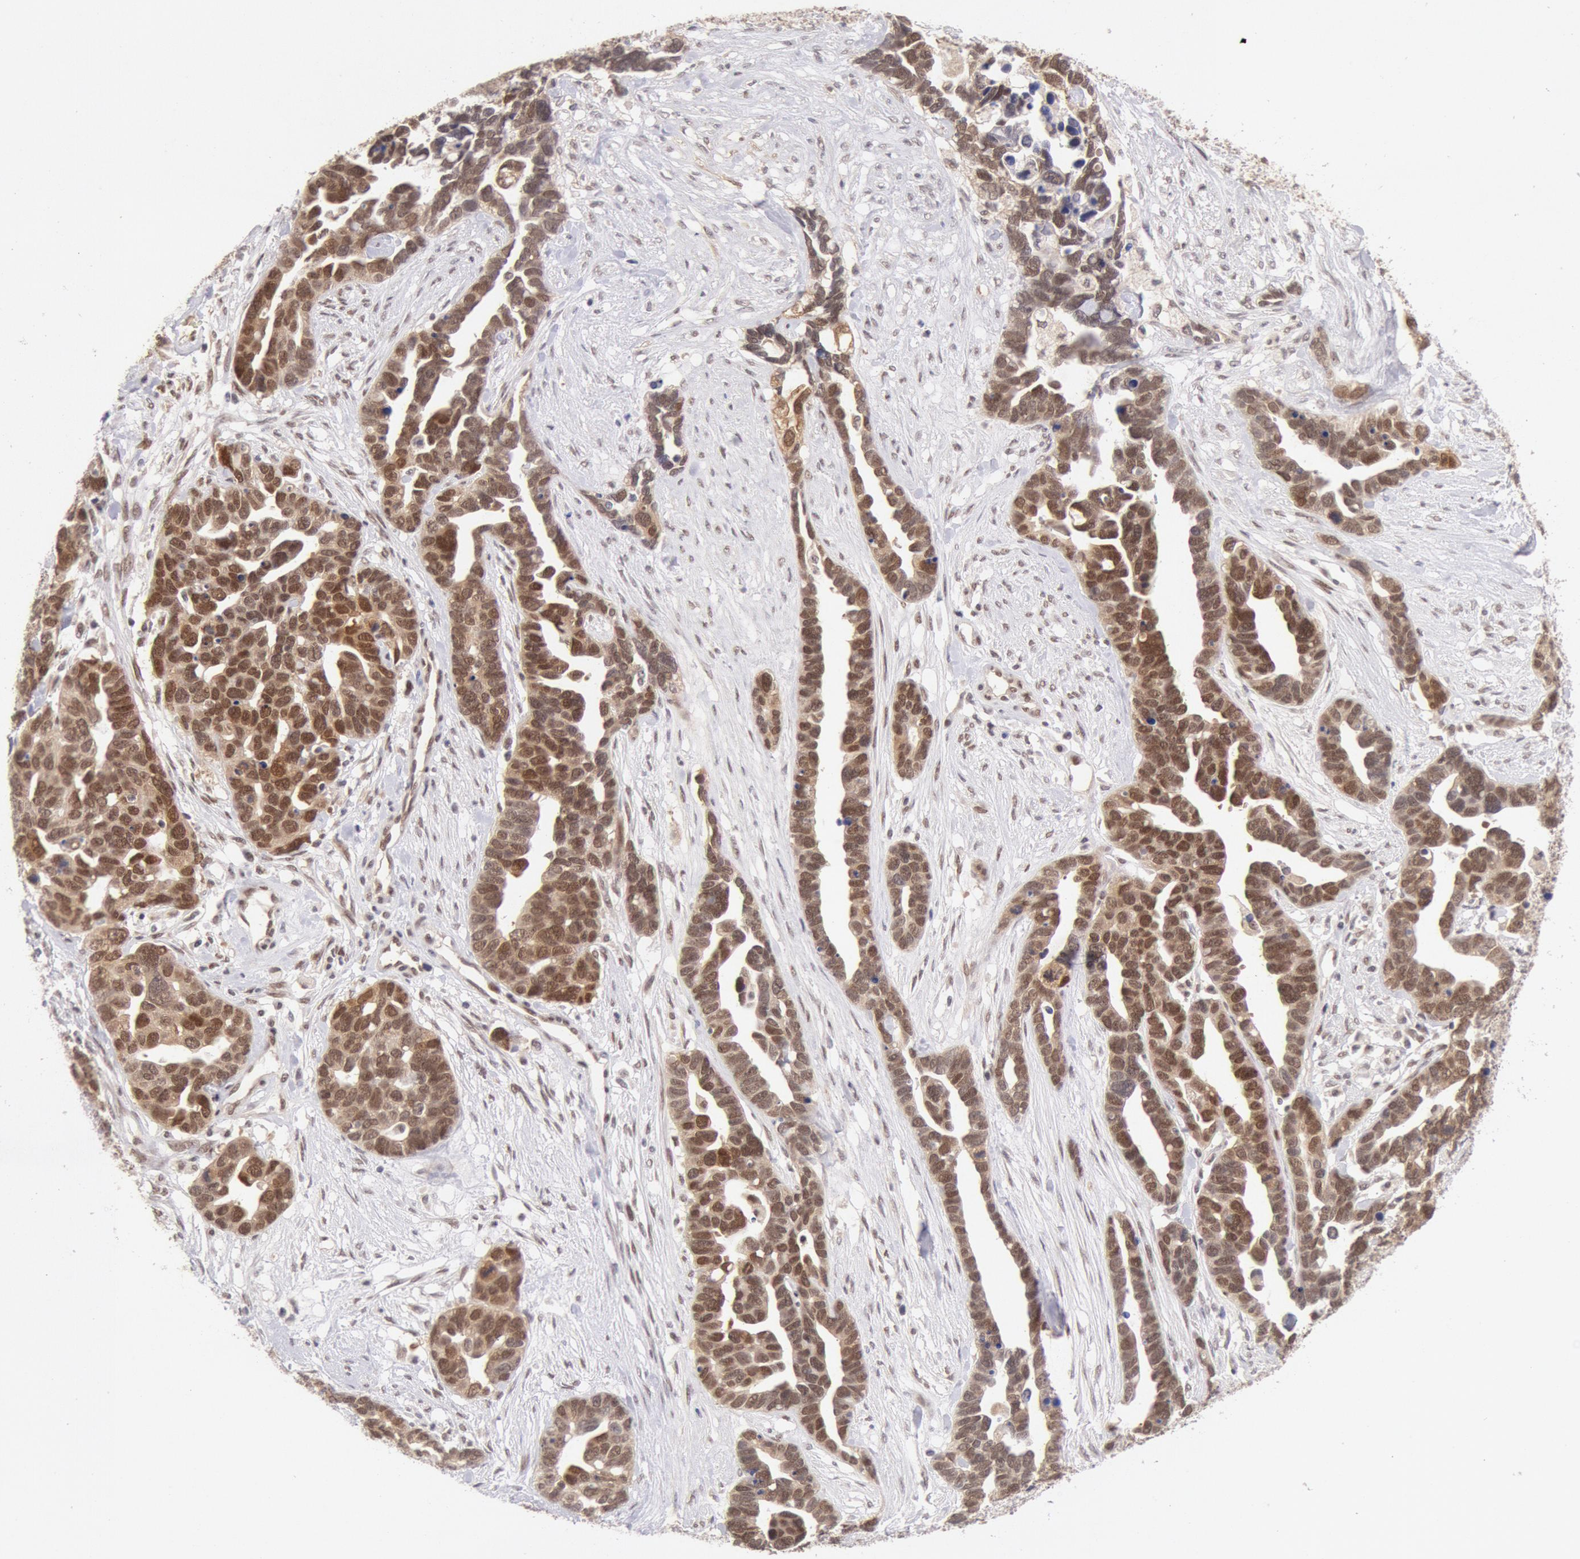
{"staining": {"intensity": "strong", "quantity": ">75%", "location": "nuclear"}, "tissue": "ovarian cancer", "cell_type": "Tumor cells", "image_type": "cancer", "snomed": [{"axis": "morphology", "description": "Cystadenocarcinoma, serous, NOS"}, {"axis": "topography", "description": "Ovary"}], "caption": "Strong nuclear positivity is present in approximately >75% of tumor cells in ovarian serous cystadenocarcinoma.", "gene": "CDKN2B", "patient": {"sex": "female", "age": 54}}